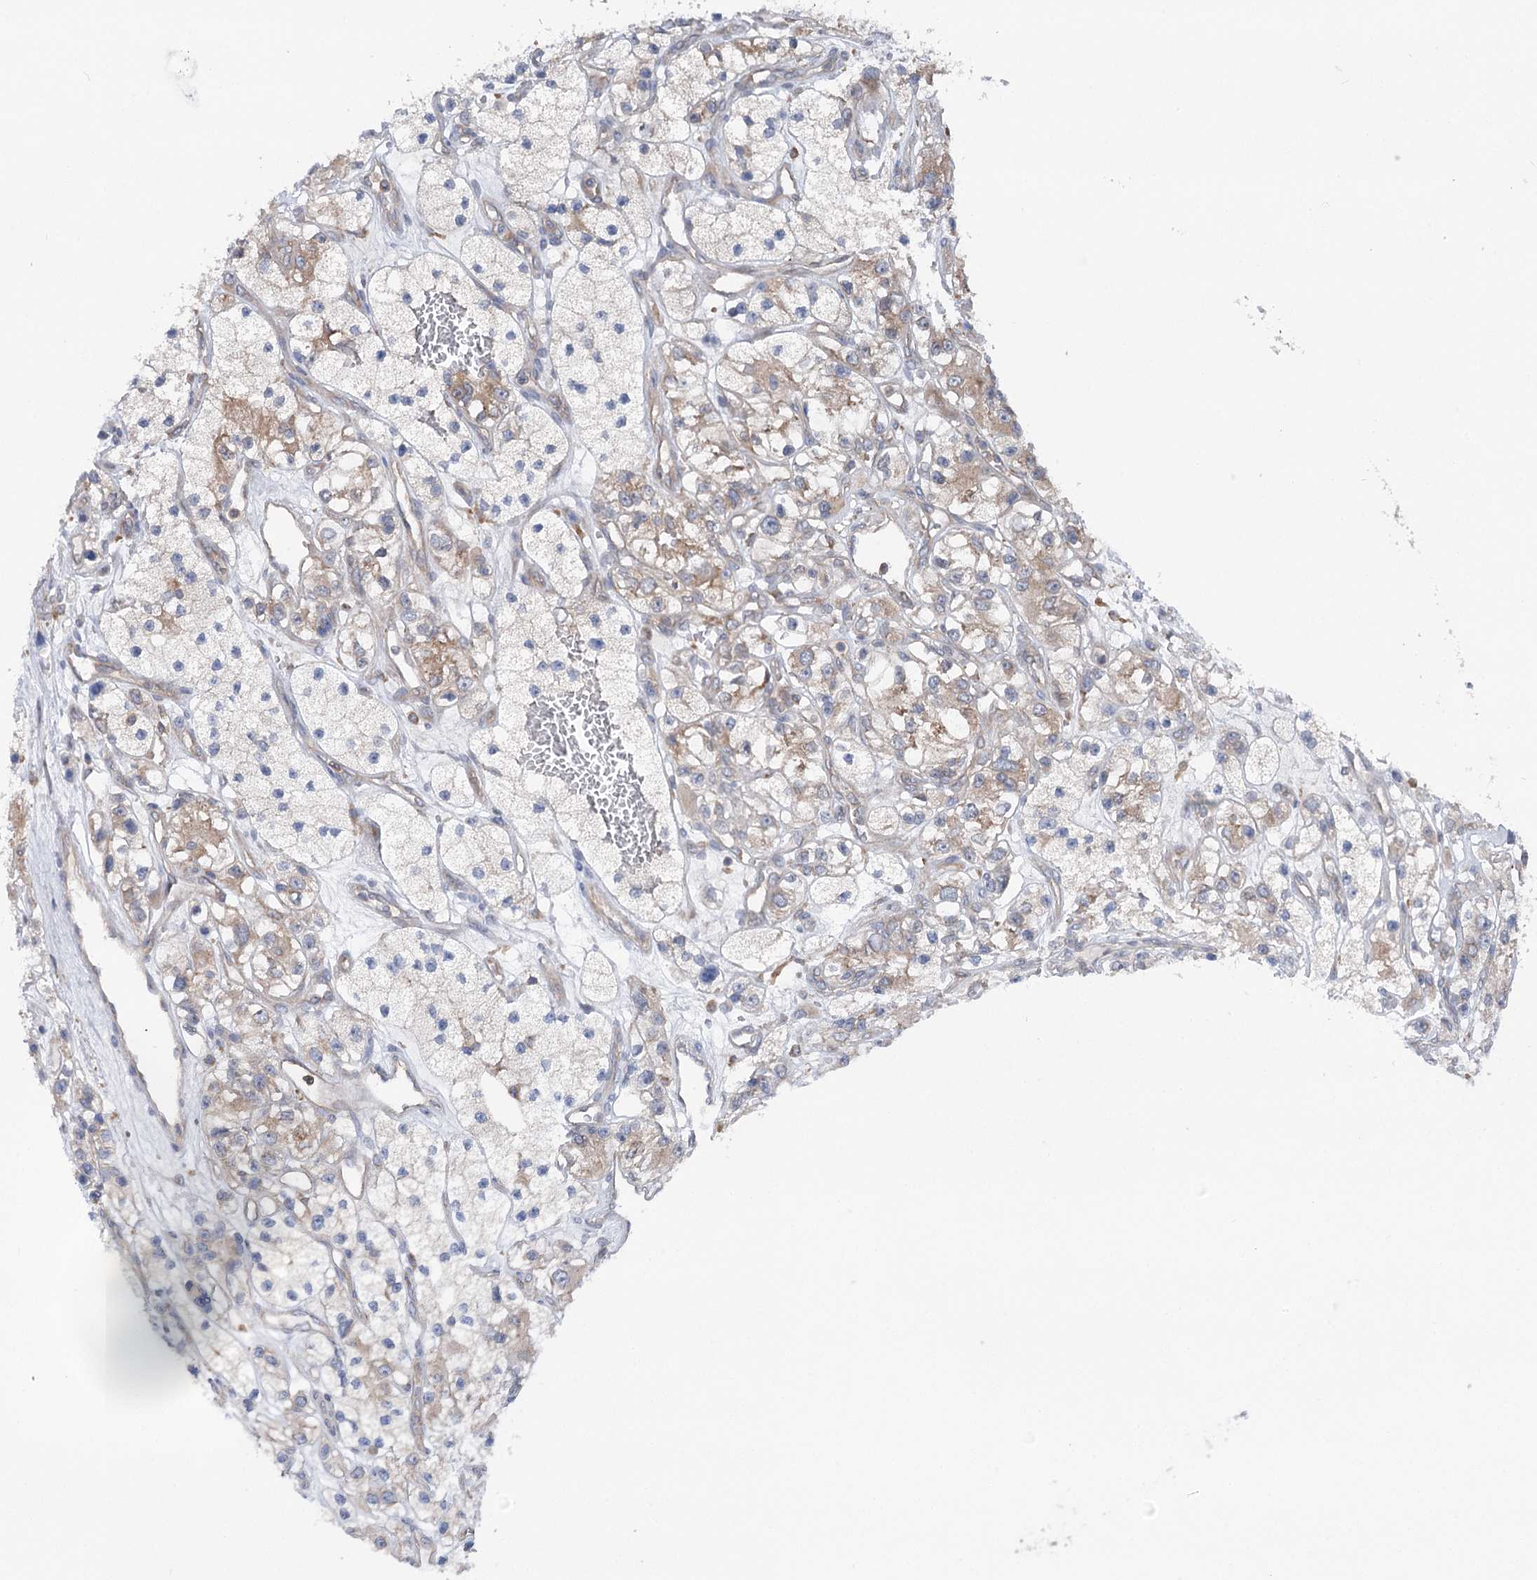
{"staining": {"intensity": "weak", "quantity": "<25%", "location": "cytoplasmic/membranous"}, "tissue": "renal cancer", "cell_type": "Tumor cells", "image_type": "cancer", "snomed": [{"axis": "morphology", "description": "Adenocarcinoma, NOS"}, {"axis": "topography", "description": "Kidney"}], "caption": "A high-resolution histopathology image shows IHC staining of renal cancer, which shows no significant expression in tumor cells. (Stains: DAB (3,3'-diaminobenzidine) immunohistochemistry with hematoxylin counter stain, Microscopy: brightfield microscopy at high magnification).", "gene": "PPP1R21", "patient": {"sex": "female", "age": 57}}